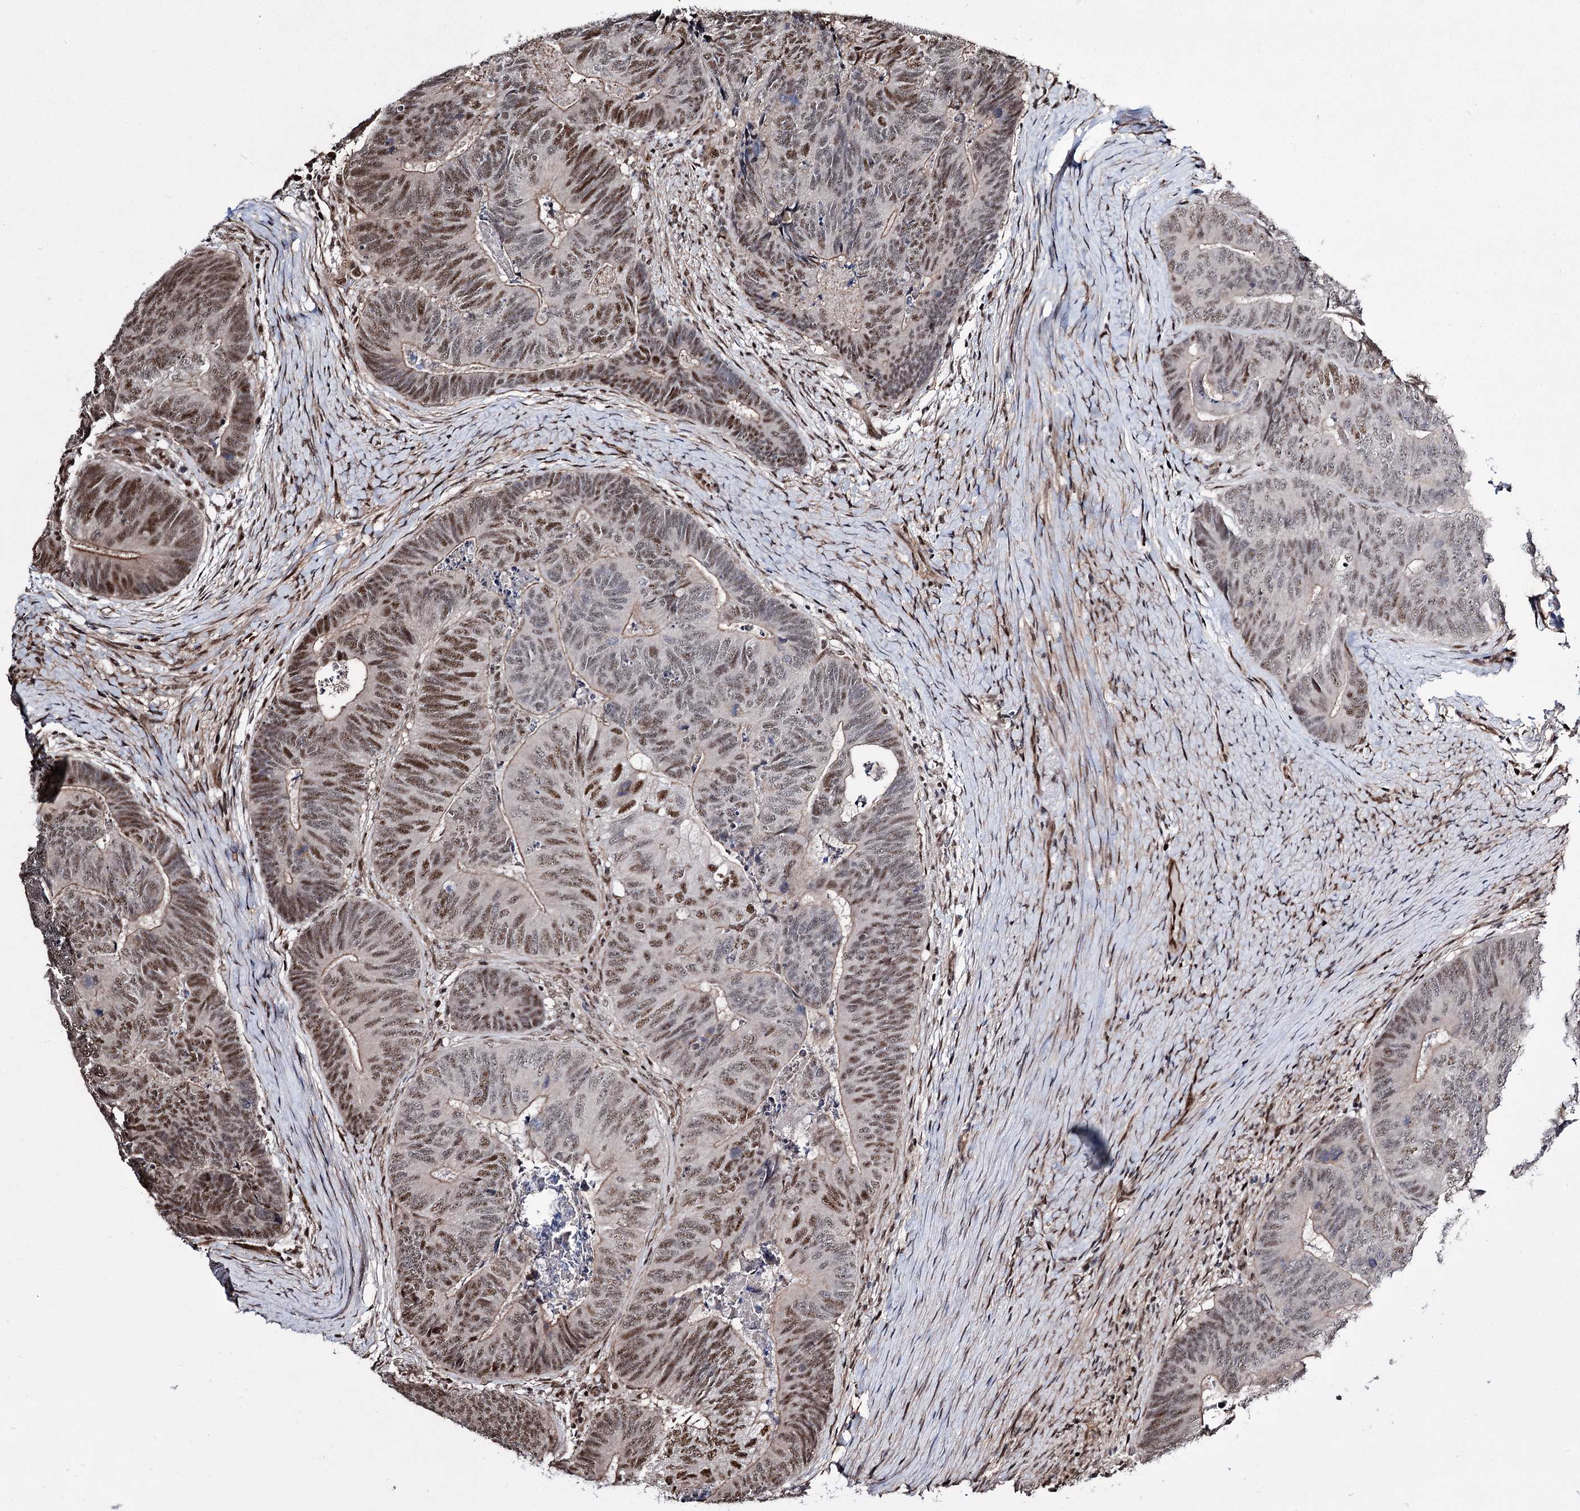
{"staining": {"intensity": "moderate", "quantity": "25%-75%", "location": "cytoplasmic/membranous,nuclear"}, "tissue": "colorectal cancer", "cell_type": "Tumor cells", "image_type": "cancer", "snomed": [{"axis": "morphology", "description": "Adenocarcinoma, NOS"}, {"axis": "topography", "description": "Colon"}], "caption": "Immunohistochemistry photomicrograph of adenocarcinoma (colorectal) stained for a protein (brown), which exhibits medium levels of moderate cytoplasmic/membranous and nuclear expression in about 25%-75% of tumor cells.", "gene": "CHMP7", "patient": {"sex": "female", "age": 67}}